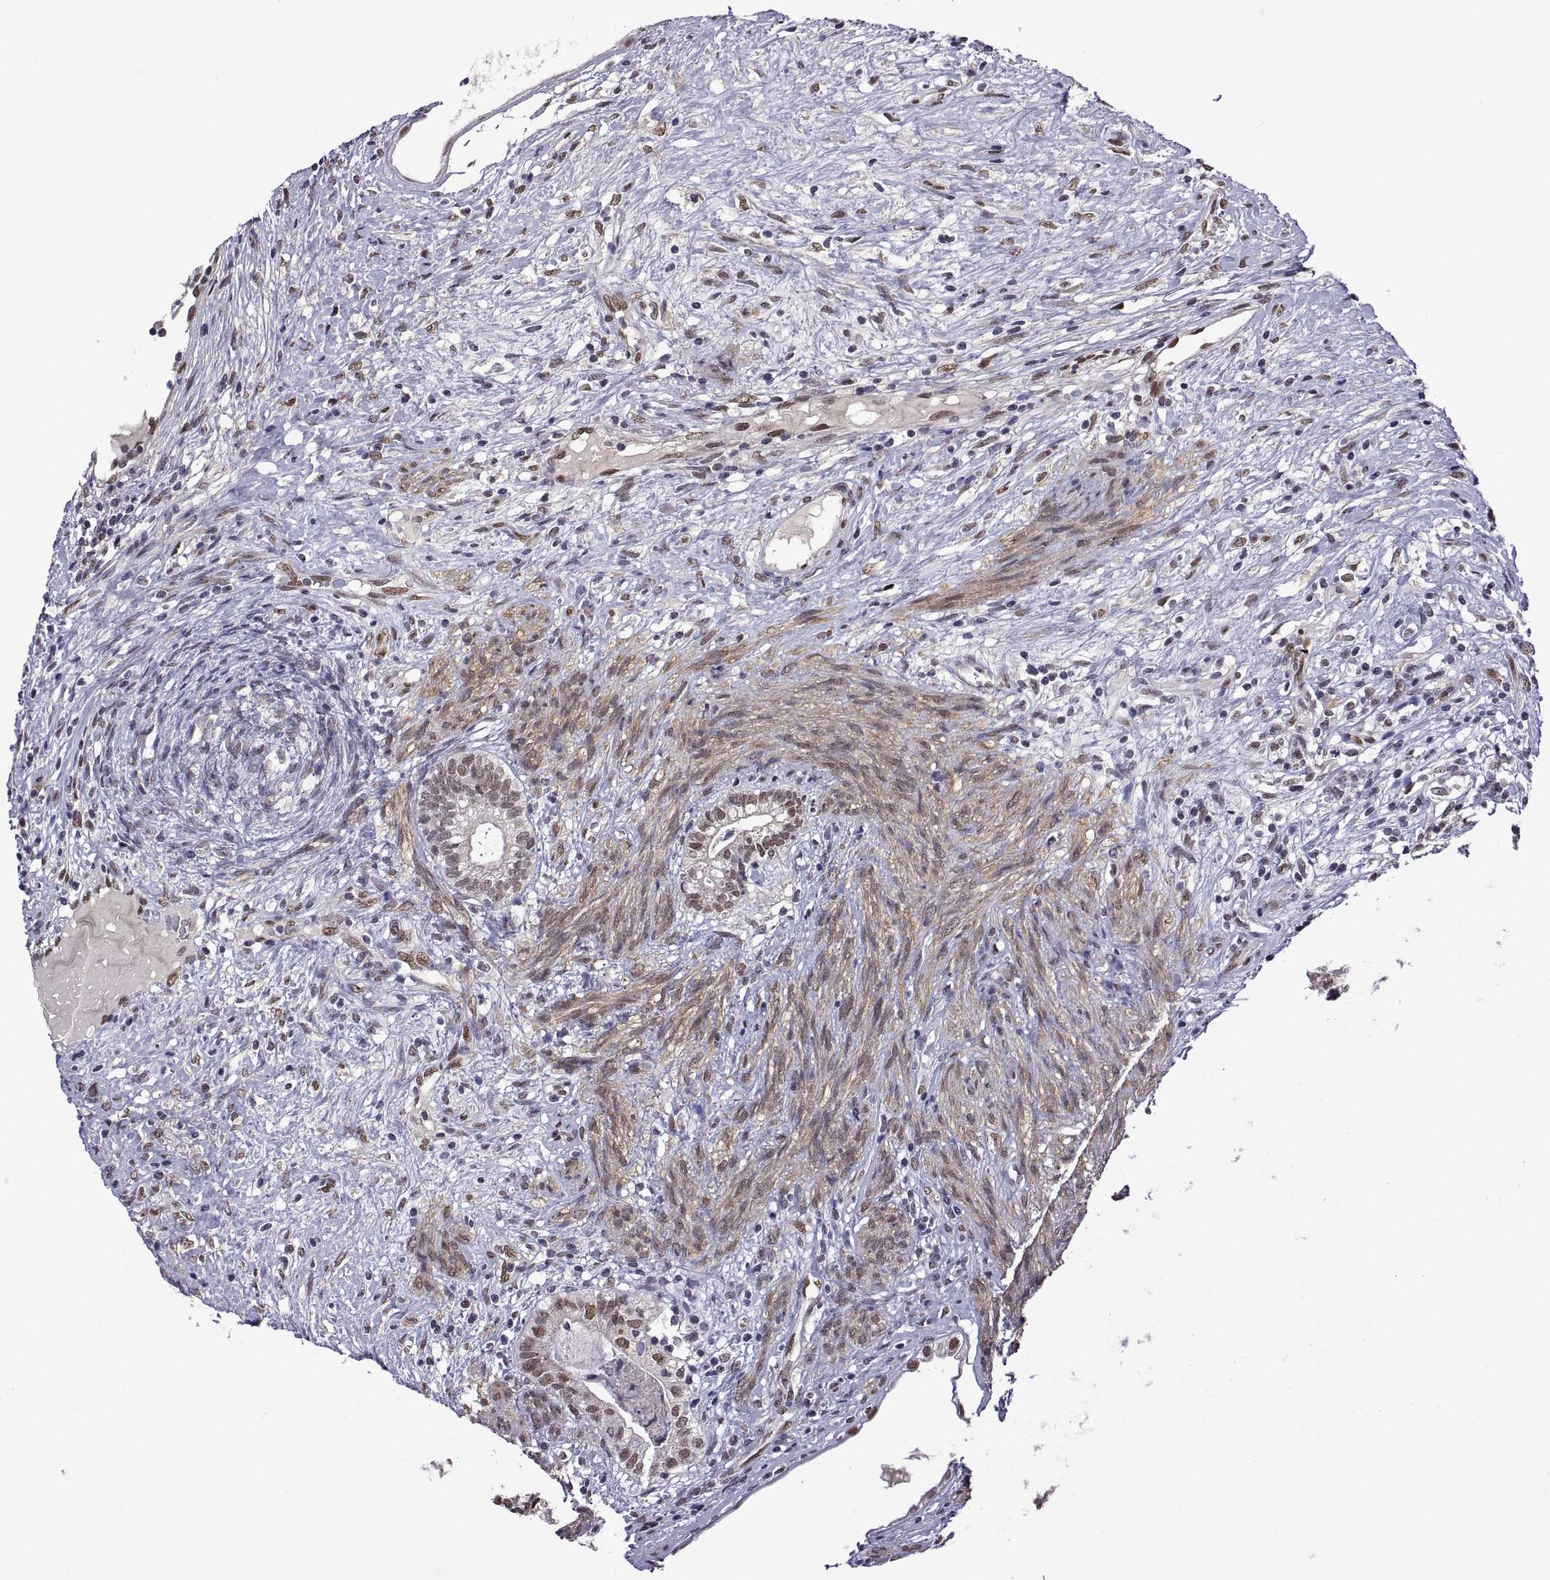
{"staining": {"intensity": "moderate", "quantity": ">75%", "location": "nuclear"}, "tissue": "testis cancer", "cell_type": "Tumor cells", "image_type": "cancer", "snomed": [{"axis": "morphology", "description": "Seminoma, NOS"}, {"axis": "morphology", "description": "Carcinoma, Embryonal, NOS"}, {"axis": "topography", "description": "Testis"}], "caption": "Tumor cells demonstrate medium levels of moderate nuclear positivity in approximately >75% of cells in testis cancer.", "gene": "NR4A1", "patient": {"sex": "male", "age": 41}}